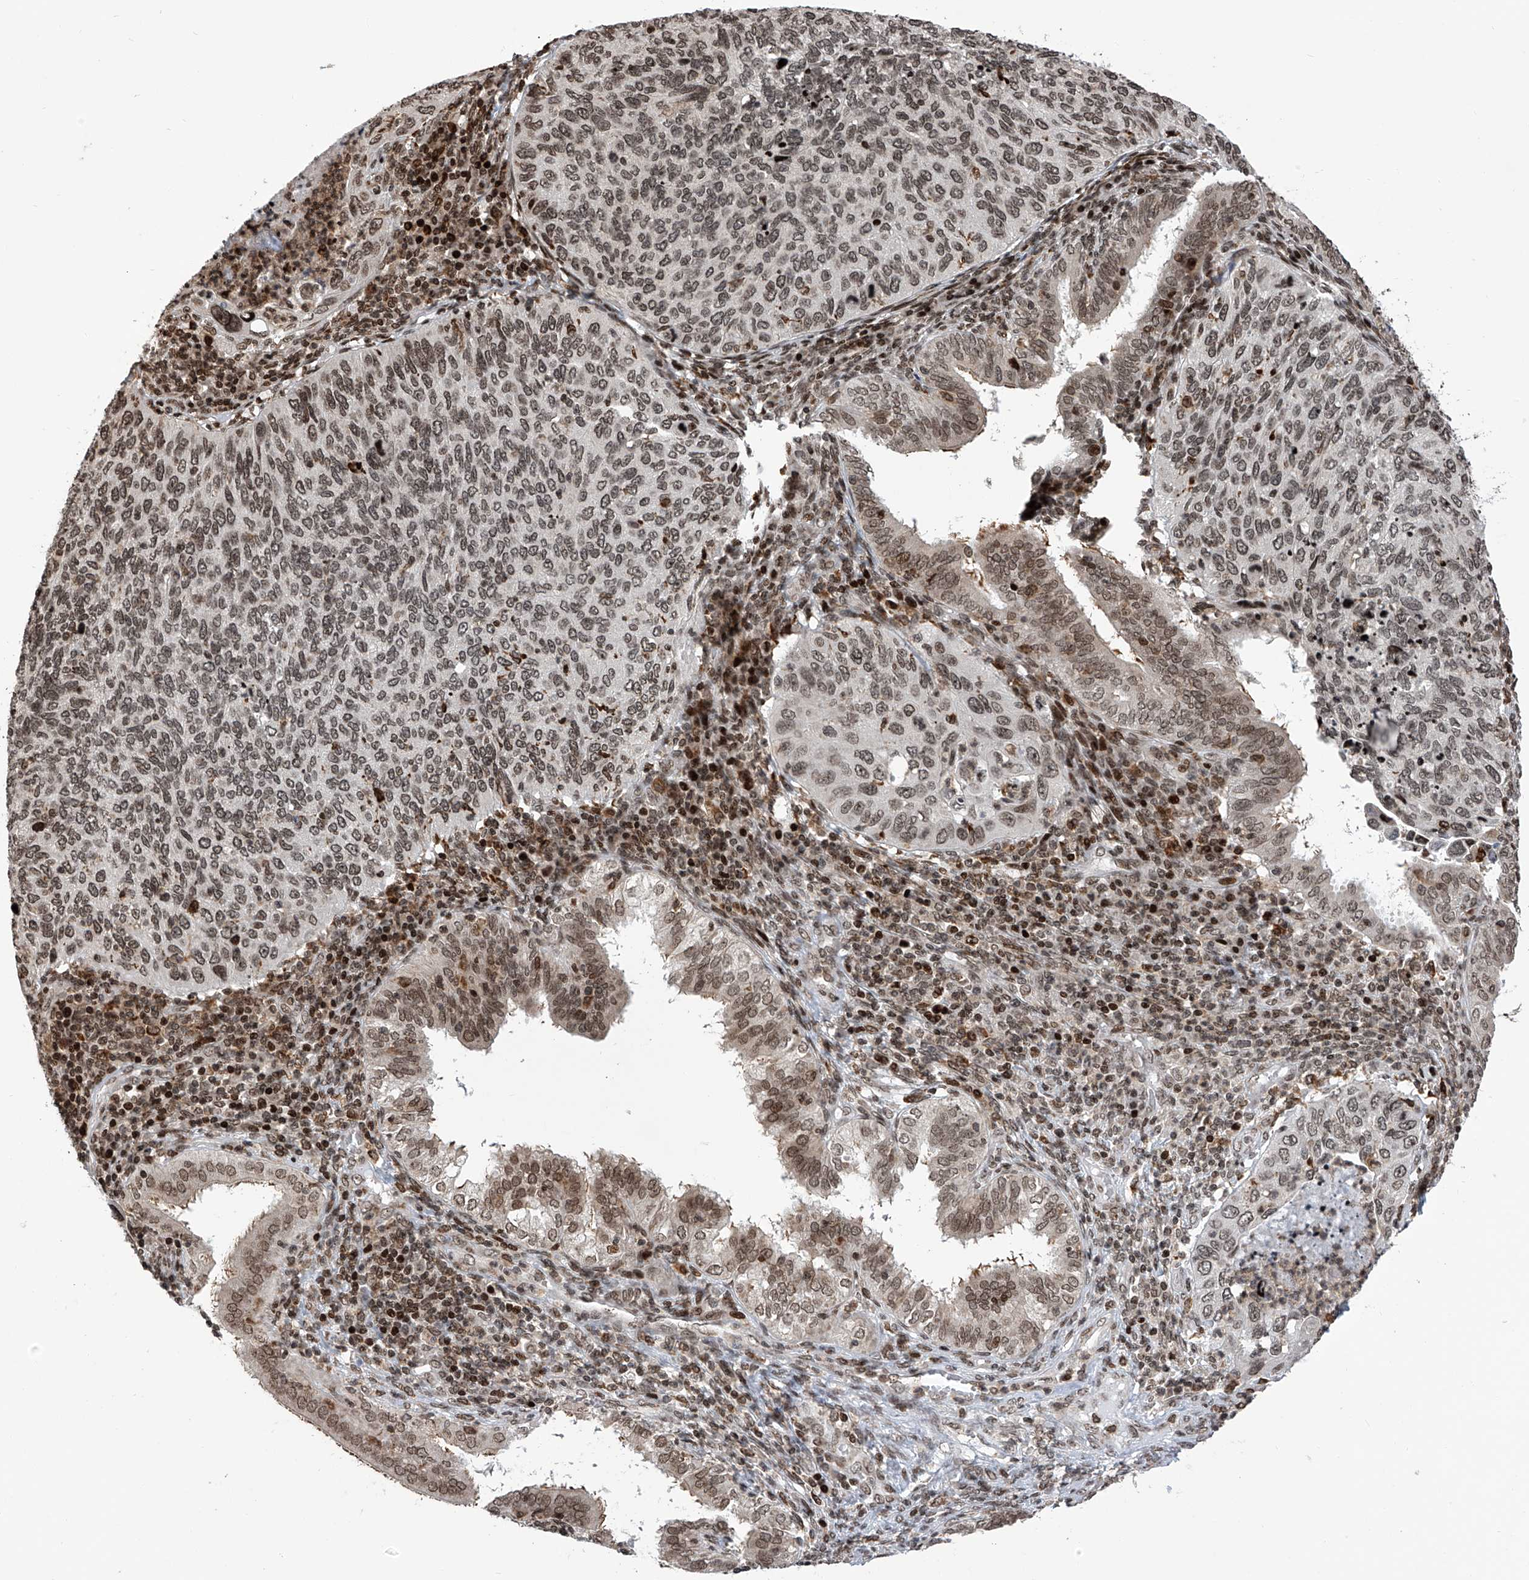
{"staining": {"intensity": "moderate", "quantity": ">75%", "location": "nuclear"}, "tissue": "cervical cancer", "cell_type": "Tumor cells", "image_type": "cancer", "snomed": [{"axis": "morphology", "description": "Squamous cell carcinoma, NOS"}, {"axis": "topography", "description": "Cervix"}], "caption": "Moderate nuclear expression for a protein is seen in about >75% of tumor cells of squamous cell carcinoma (cervical) using immunohistochemistry (IHC).", "gene": "PAK1IP1", "patient": {"sex": "female", "age": 38}}